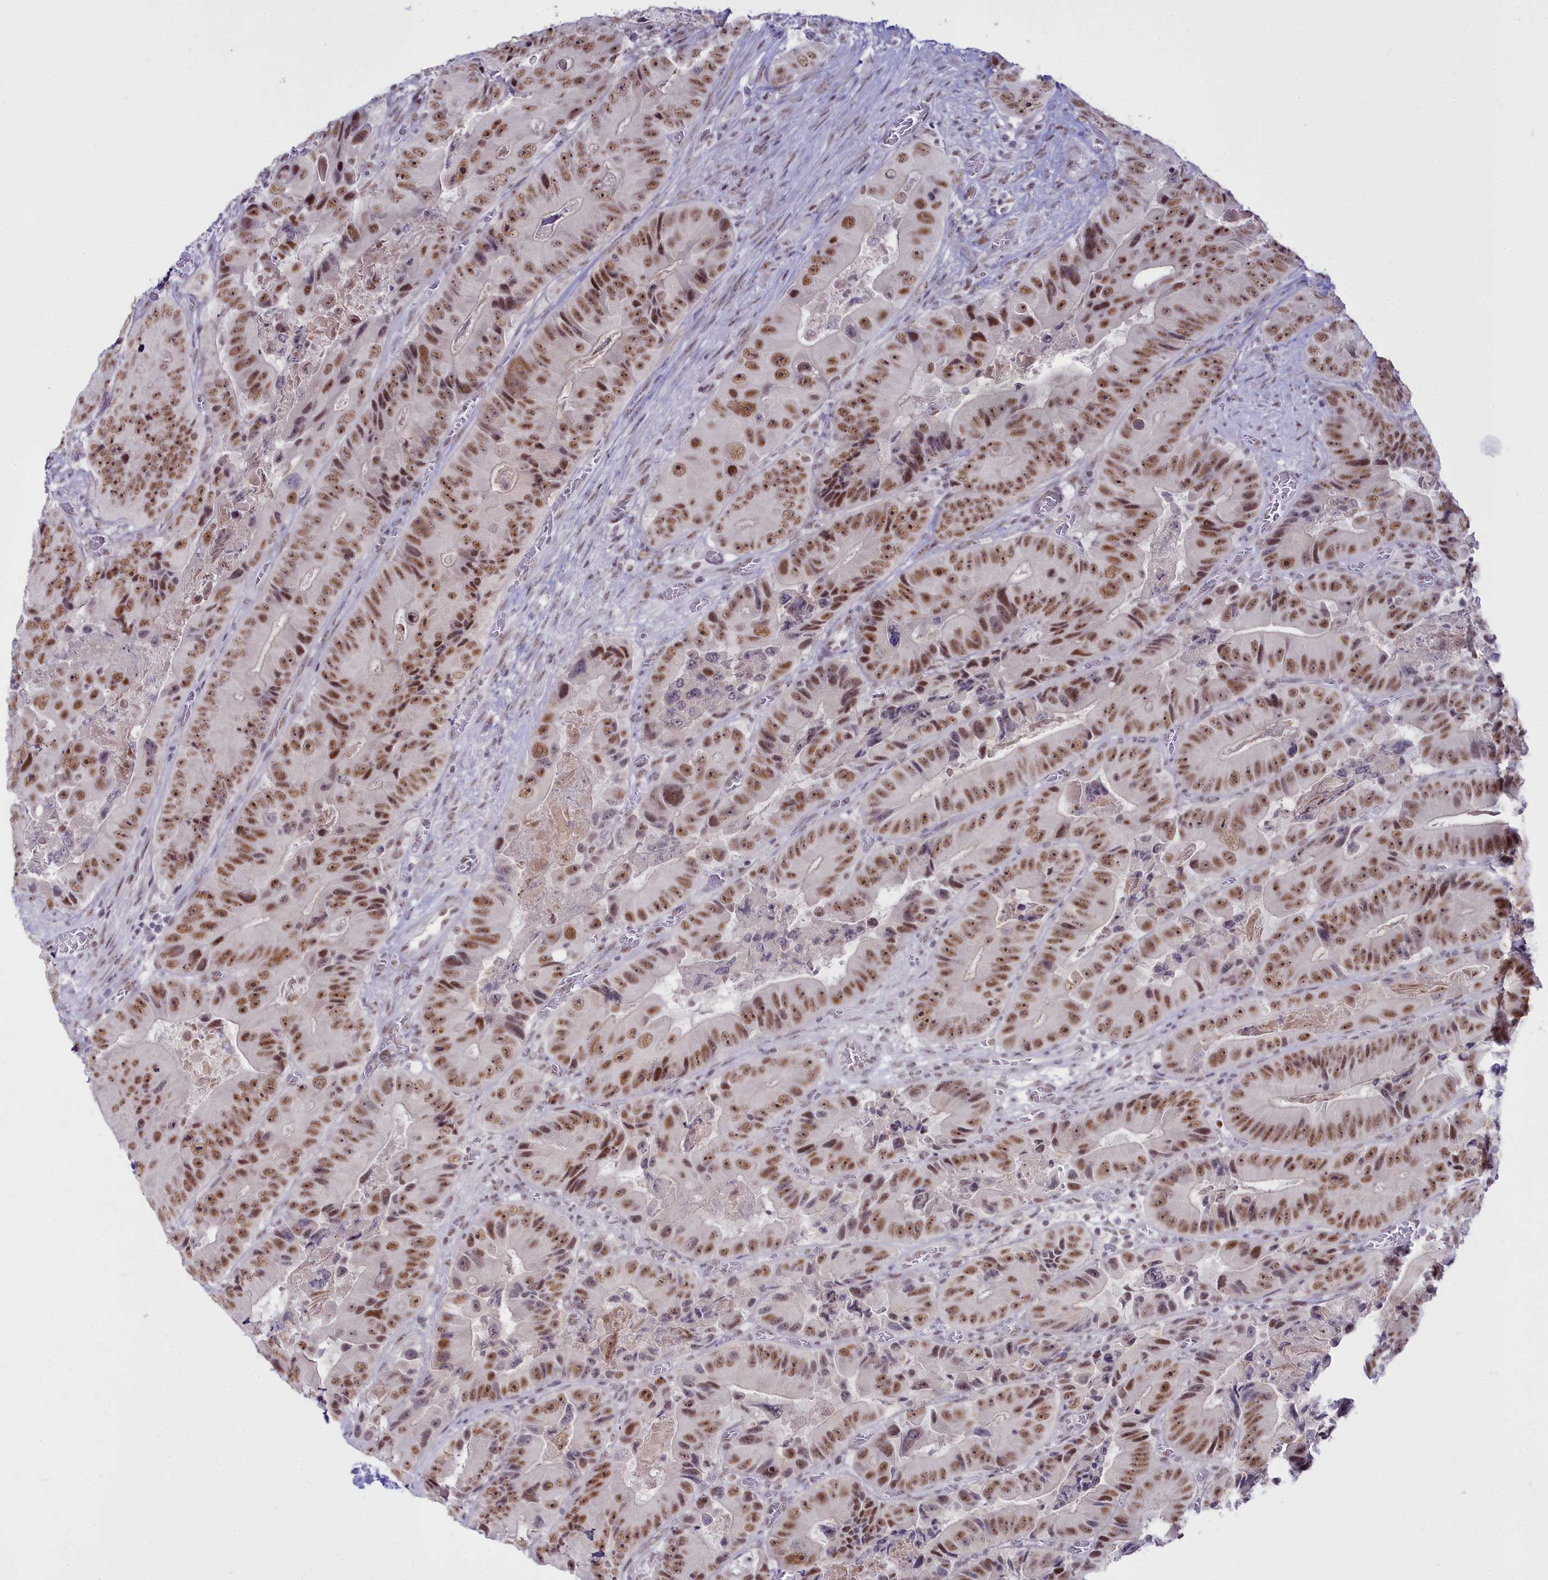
{"staining": {"intensity": "moderate", "quantity": ">75%", "location": "nuclear"}, "tissue": "colorectal cancer", "cell_type": "Tumor cells", "image_type": "cancer", "snomed": [{"axis": "morphology", "description": "Adenocarcinoma, NOS"}, {"axis": "topography", "description": "Colon"}], "caption": "Immunohistochemistry image of neoplastic tissue: adenocarcinoma (colorectal) stained using immunohistochemistry (IHC) displays medium levels of moderate protein expression localized specifically in the nuclear of tumor cells, appearing as a nuclear brown color.", "gene": "RBM12", "patient": {"sex": "female", "age": 86}}